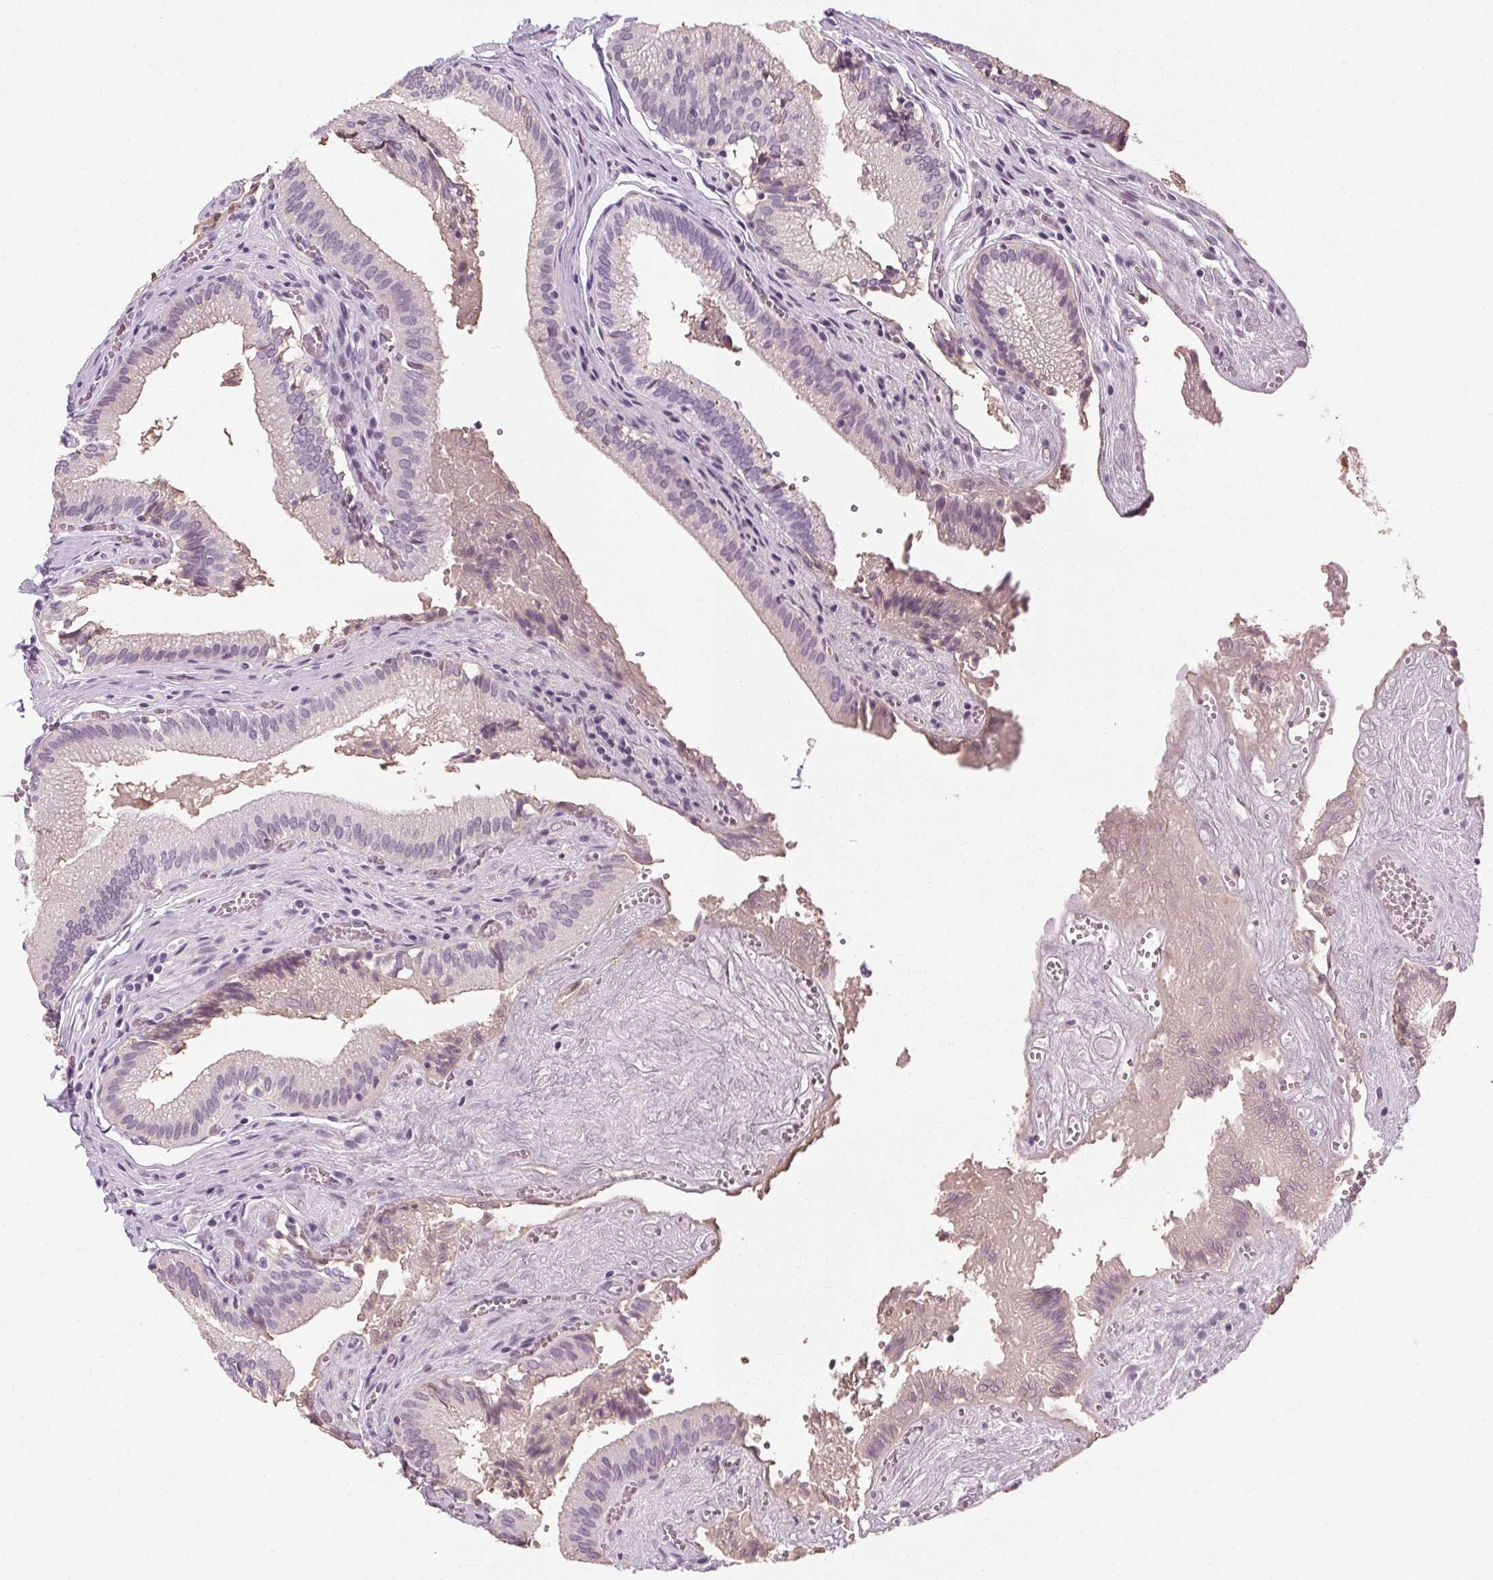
{"staining": {"intensity": "negative", "quantity": "none", "location": "none"}, "tissue": "gallbladder", "cell_type": "Glandular cells", "image_type": "normal", "snomed": [{"axis": "morphology", "description": "Normal tissue, NOS"}, {"axis": "topography", "description": "Gallbladder"}, {"axis": "topography", "description": "Peripheral nerve tissue"}], "caption": "Immunohistochemical staining of benign human gallbladder reveals no significant positivity in glandular cells.", "gene": "POMC", "patient": {"sex": "male", "age": 17}}